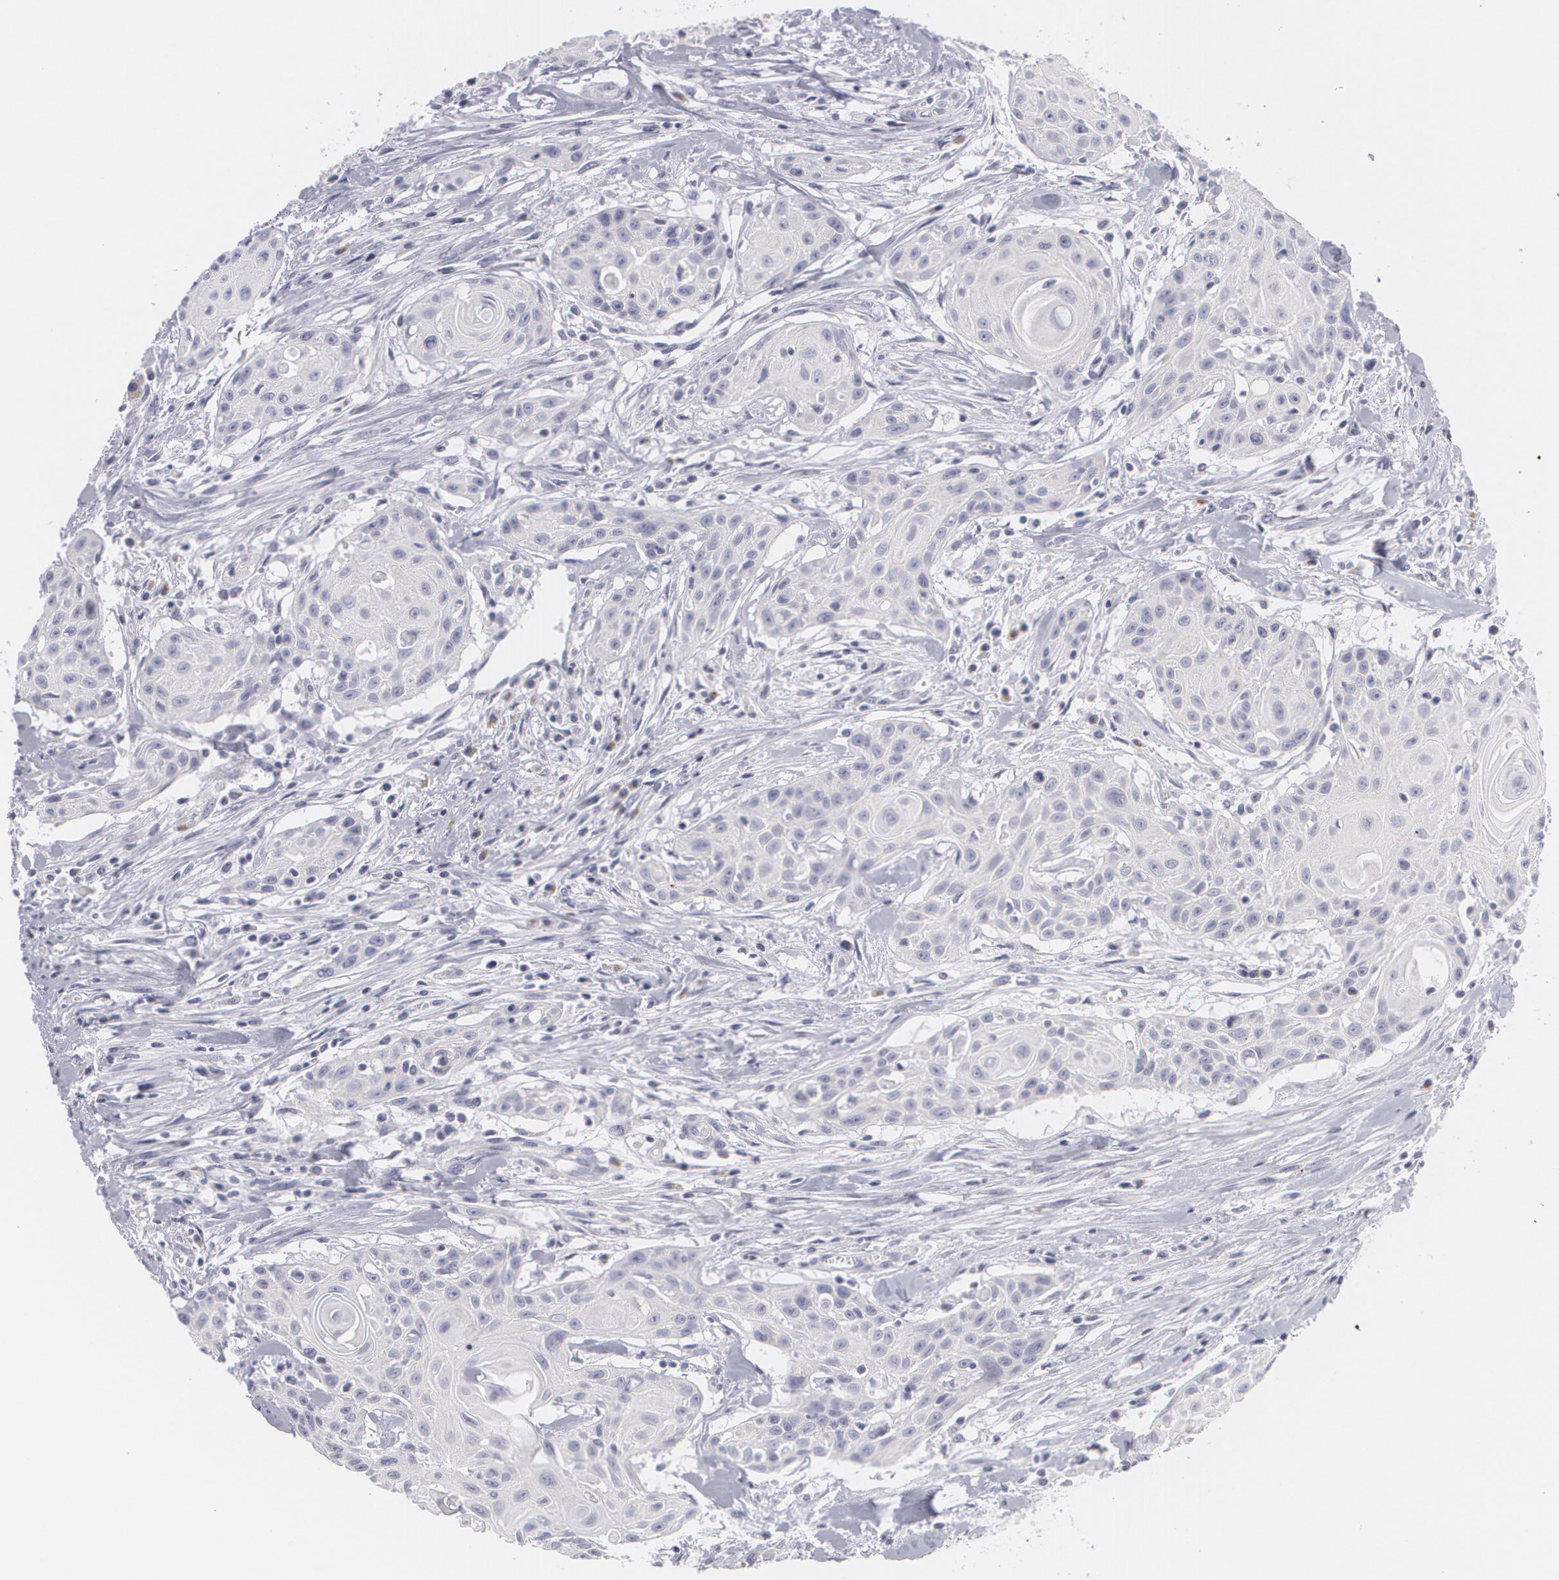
{"staining": {"intensity": "negative", "quantity": "none", "location": "none"}, "tissue": "head and neck cancer", "cell_type": "Tumor cells", "image_type": "cancer", "snomed": [{"axis": "morphology", "description": "Squamous cell carcinoma, NOS"}, {"axis": "morphology", "description": "Squamous cell carcinoma, metastatic, NOS"}, {"axis": "topography", "description": "Lymph node"}, {"axis": "topography", "description": "Salivary gland"}, {"axis": "topography", "description": "Head-Neck"}], "caption": "Head and neck cancer (squamous cell carcinoma) stained for a protein using immunohistochemistry exhibits no positivity tumor cells.", "gene": "MBNL3", "patient": {"sex": "female", "age": 74}}